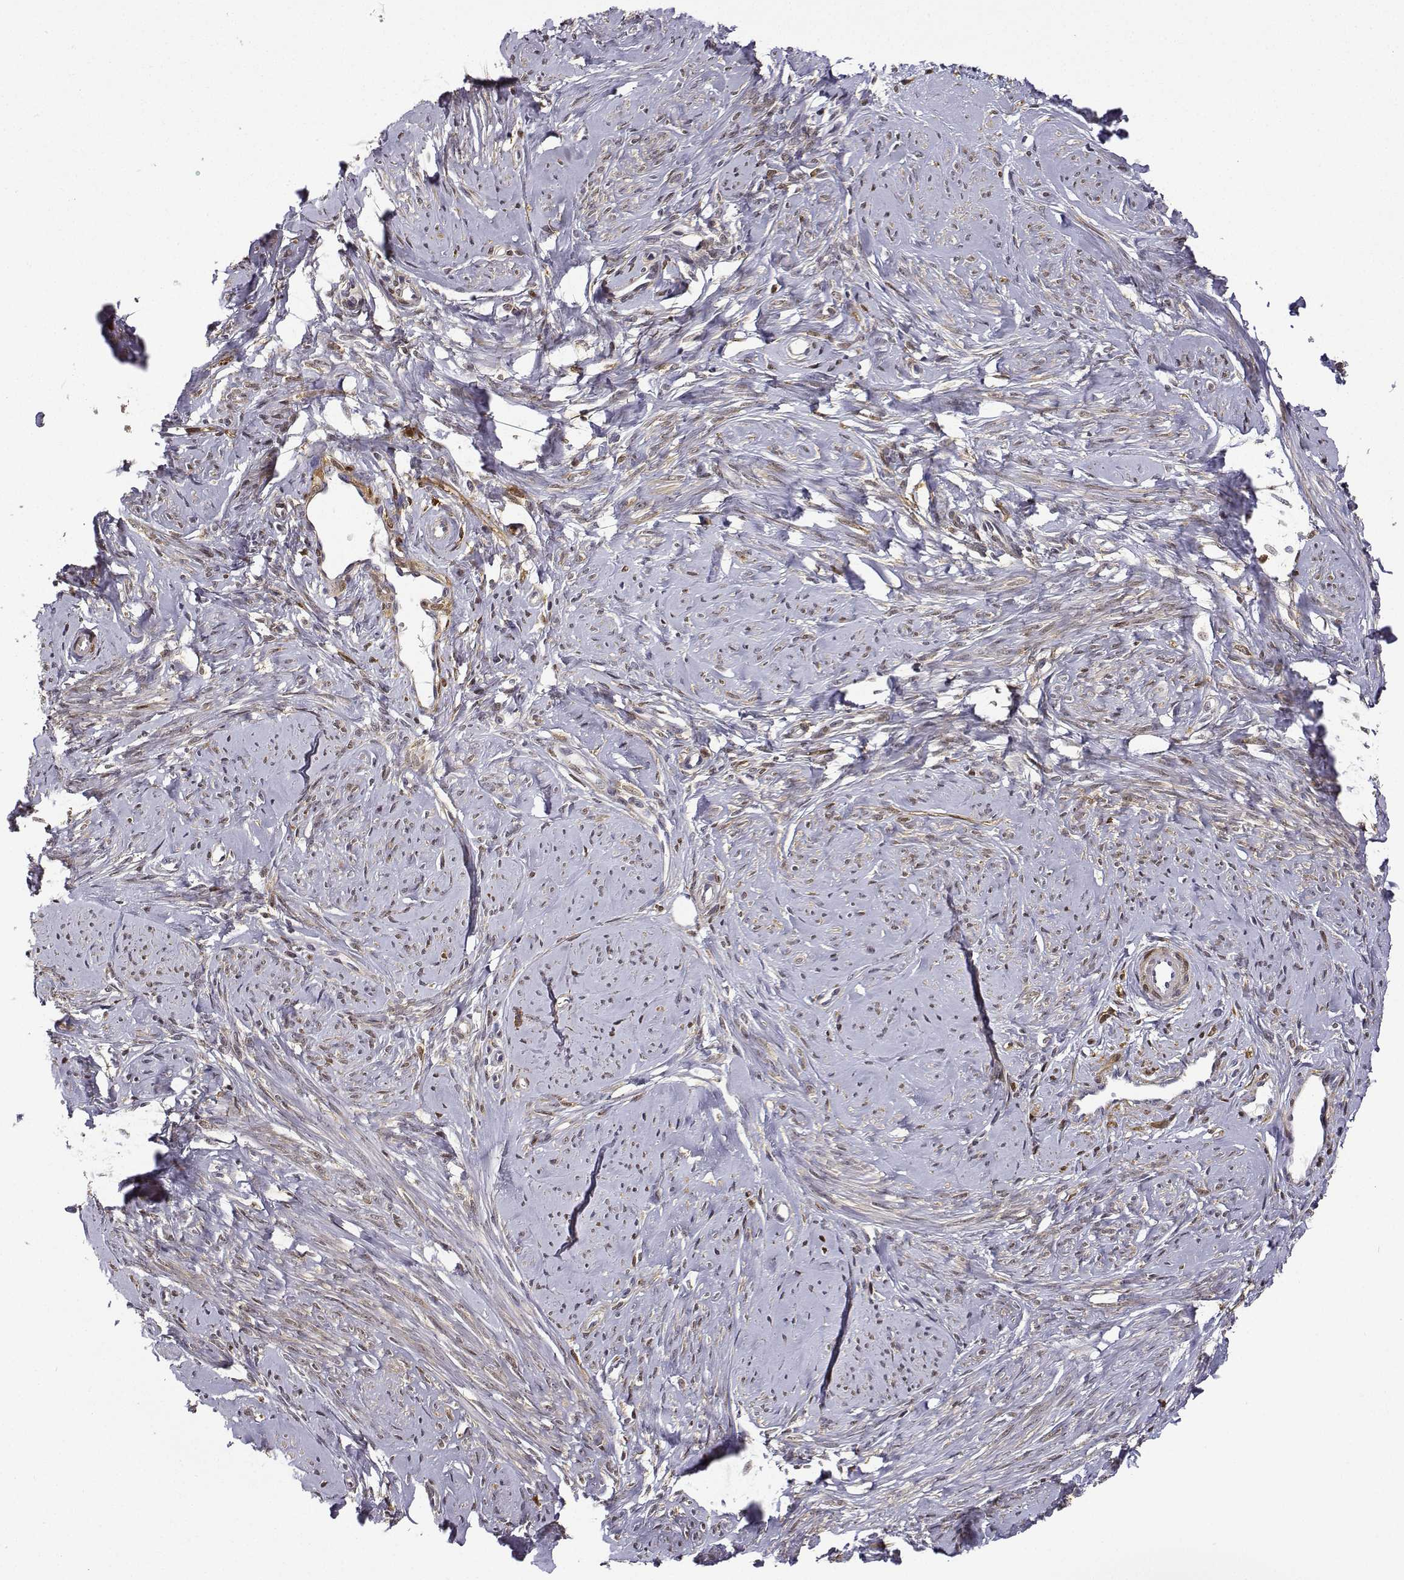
{"staining": {"intensity": "moderate", "quantity": "25%-75%", "location": "cytoplasmic/membranous,nuclear"}, "tissue": "smooth muscle", "cell_type": "Smooth muscle cells", "image_type": "normal", "snomed": [{"axis": "morphology", "description": "Normal tissue, NOS"}, {"axis": "topography", "description": "Smooth muscle"}], "caption": "The image demonstrates staining of normal smooth muscle, revealing moderate cytoplasmic/membranous,nuclear protein staining (brown color) within smooth muscle cells.", "gene": "PHGDH", "patient": {"sex": "female", "age": 48}}